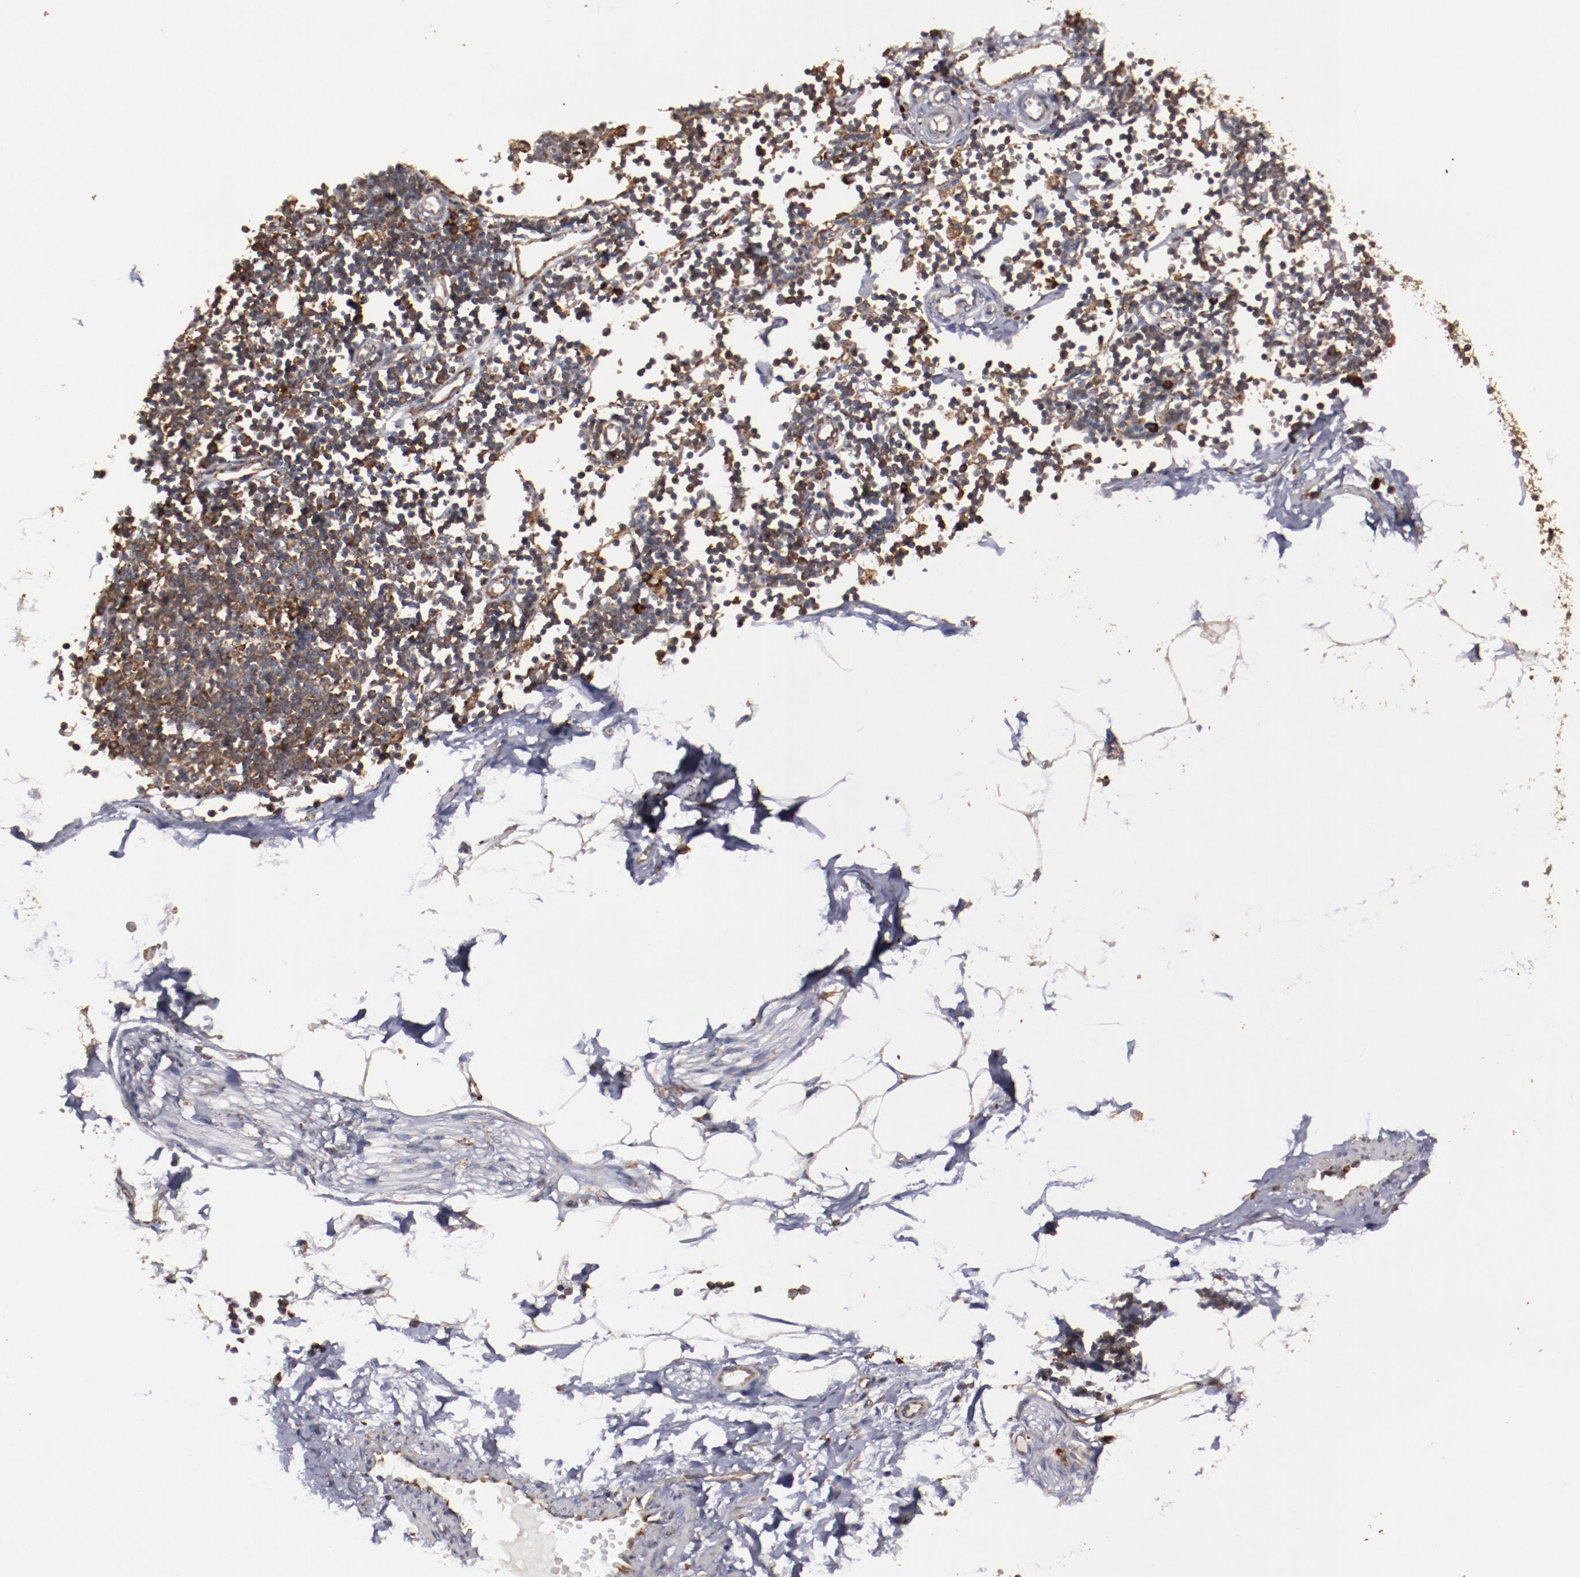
{"staining": {"intensity": "moderate", "quantity": "25%-75%", "location": "cytoplasmic/membranous"}, "tissue": "adipose tissue", "cell_type": "Adipocytes", "image_type": "normal", "snomed": [{"axis": "morphology", "description": "Normal tissue, NOS"}, {"axis": "morphology", "description": "Adenocarcinoma, NOS"}, {"axis": "topography", "description": "Colon"}, {"axis": "topography", "description": "Peripheral nerve tissue"}], "caption": "Immunohistochemistry (IHC) image of unremarkable adipose tissue: human adipose tissue stained using immunohistochemistry (IHC) displays medium levels of moderate protein expression localized specifically in the cytoplasmic/membranous of adipocytes, appearing as a cytoplasmic/membranous brown color.", "gene": "RPS4X", "patient": {"sex": "male", "age": 14}}